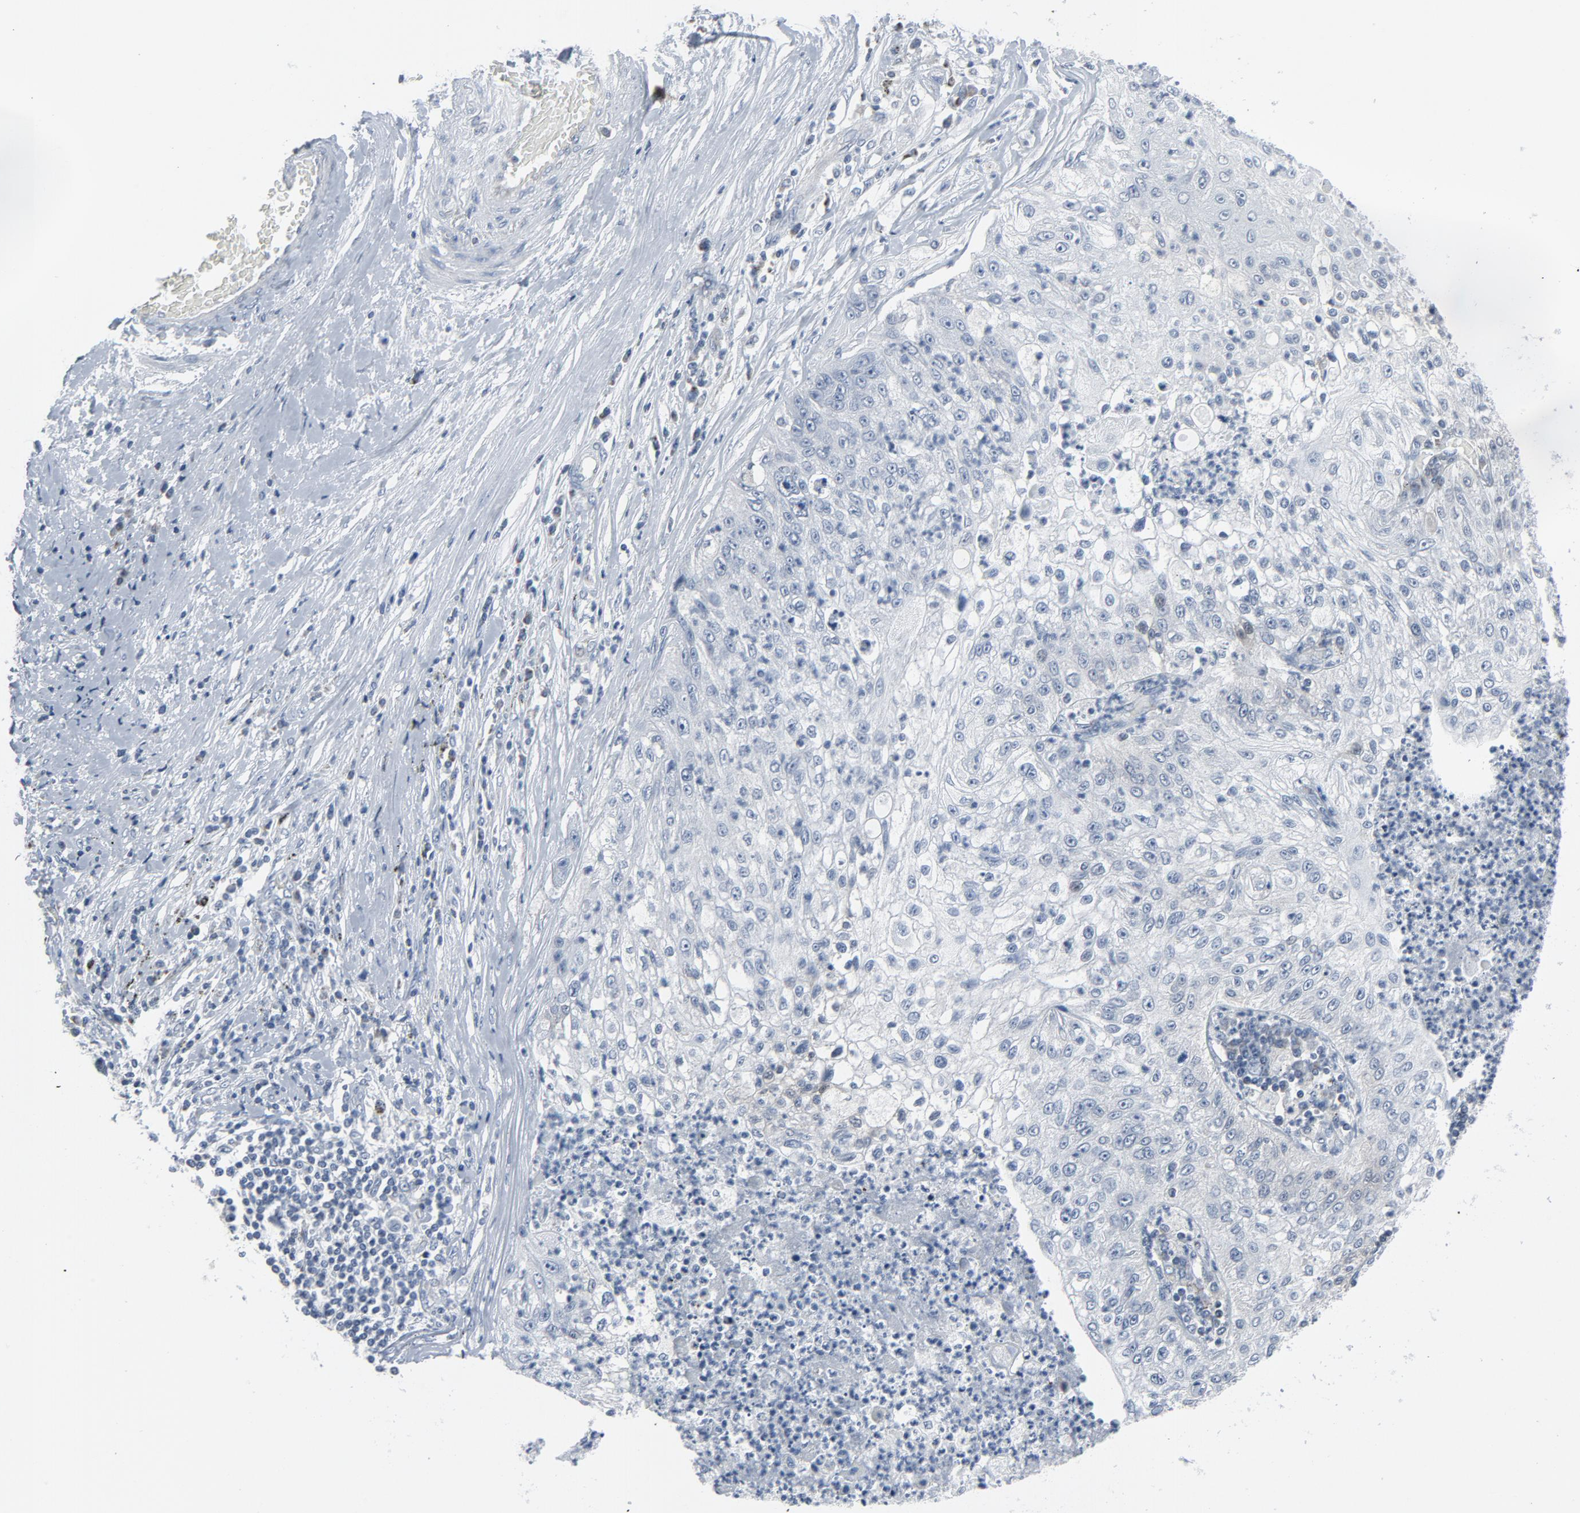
{"staining": {"intensity": "negative", "quantity": "none", "location": "none"}, "tissue": "lung cancer", "cell_type": "Tumor cells", "image_type": "cancer", "snomed": [{"axis": "morphology", "description": "Inflammation, NOS"}, {"axis": "morphology", "description": "Squamous cell carcinoma, NOS"}, {"axis": "topography", "description": "Lymph node"}, {"axis": "topography", "description": "Soft tissue"}, {"axis": "topography", "description": "Lung"}], "caption": "This micrograph is of squamous cell carcinoma (lung) stained with IHC to label a protein in brown with the nuclei are counter-stained blue. There is no staining in tumor cells.", "gene": "GPX2", "patient": {"sex": "male", "age": 66}}